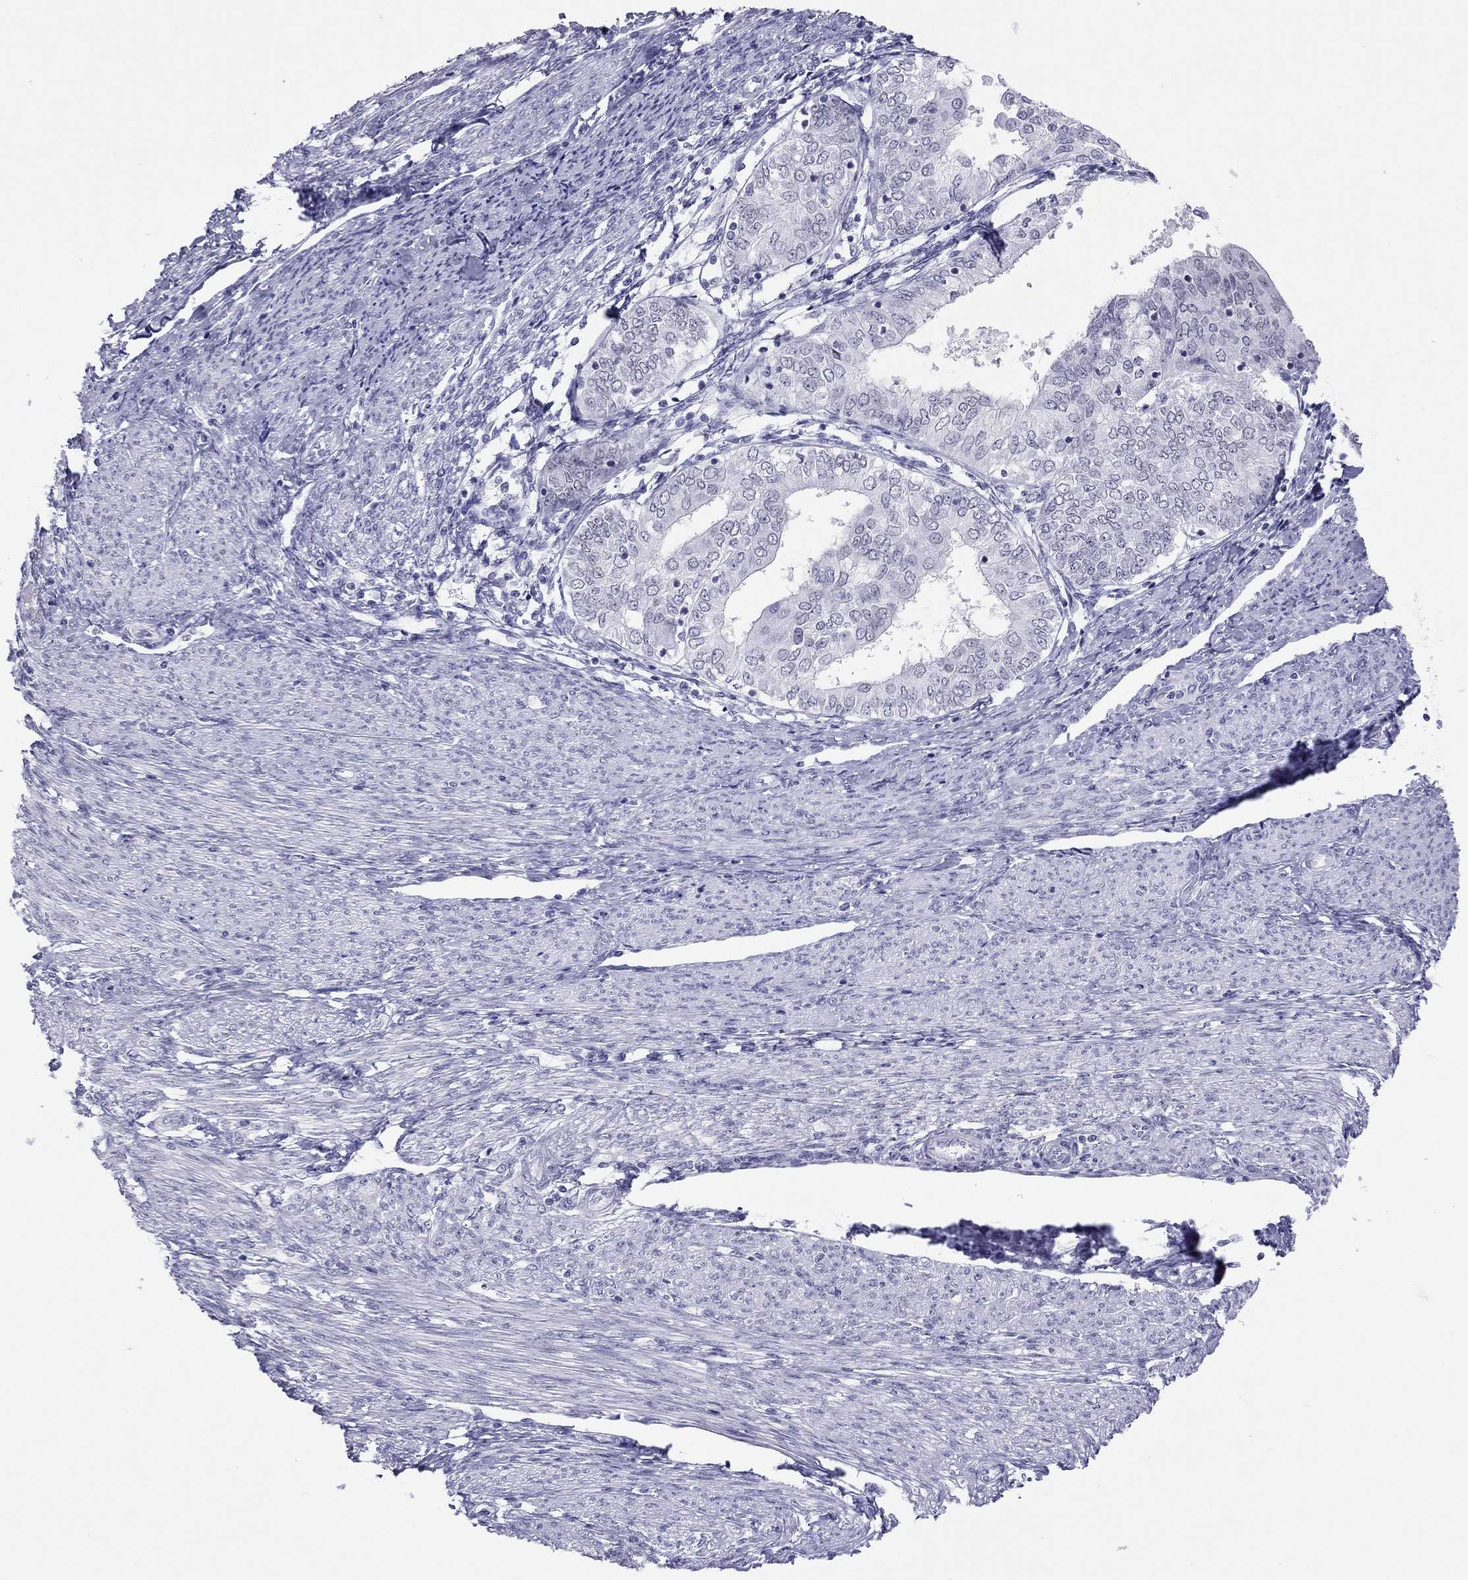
{"staining": {"intensity": "negative", "quantity": "none", "location": "none"}, "tissue": "endometrial cancer", "cell_type": "Tumor cells", "image_type": "cancer", "snomed": [{"axis": "morphology", "description": "Adenocarcinoma, NOS"}, {"axis": "topography", "description": "Endometrium"}], "caption": "This is an immunohistochemistry (IHC) histopathology image of adenocarcinoma (endometrial). There is no staining in tumor cells.", "gene": "JHY", "patient": {"sex": "female", "age": 68}}